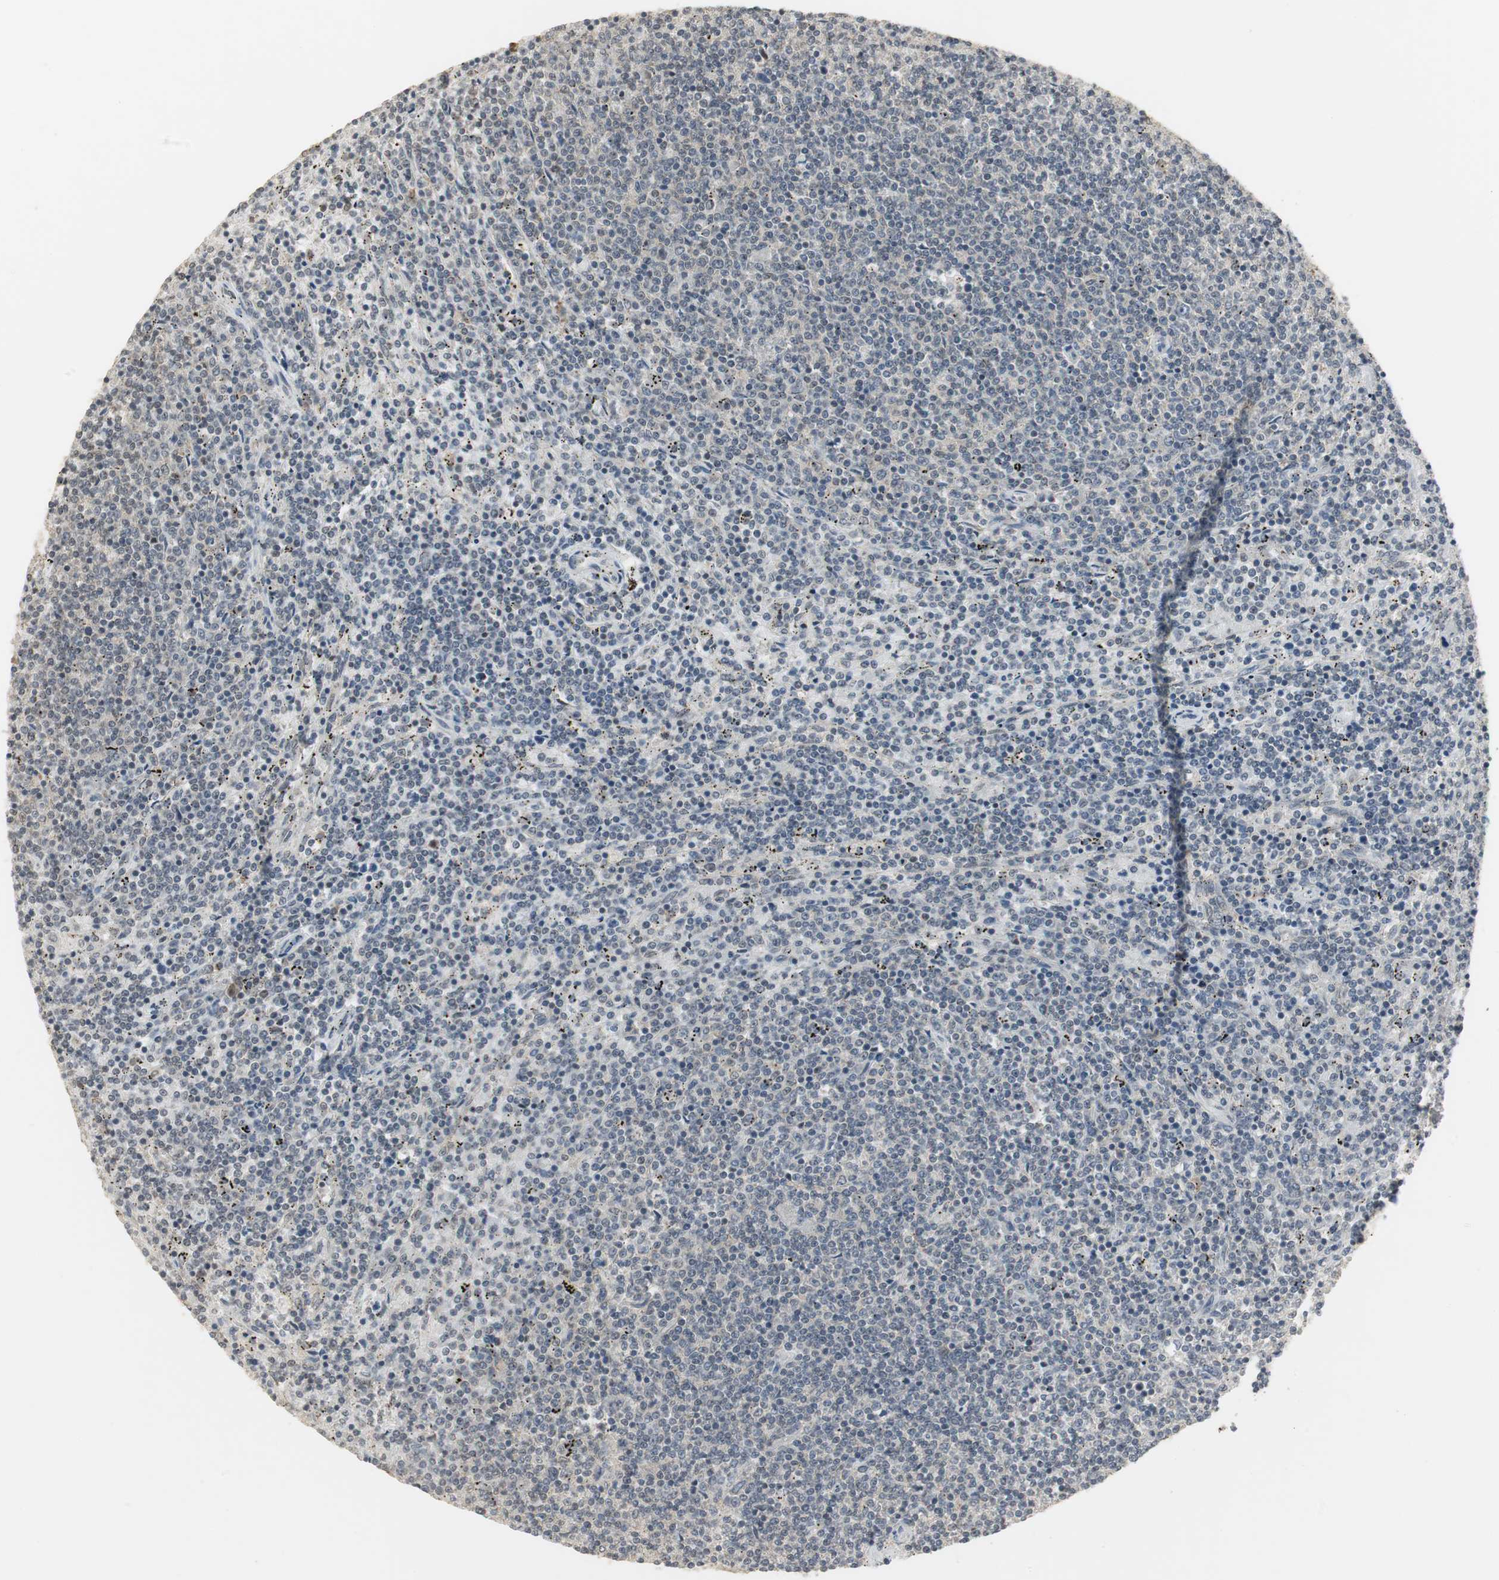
{"staining": {"intensity": "negative", "quantity": "none", "location": "none"}, "tissue": "lymphoma", "cell_type": "Tumor cells", "image_type": "cancer", "snomed": [{"axis": "morphology", "description": "Malignant lymphoma, non-Hodgkin's type, Low grade"}, {"axis": "topography", "description": "Spleen"}], "caption": "Low-grade malignant lymphoma, non-Hodgkin's type was stained to show a protein in brown. There is no significant staining in tumor cells.", "gene": "ELOA", "patient": {"sex": "female", "age": 50}}